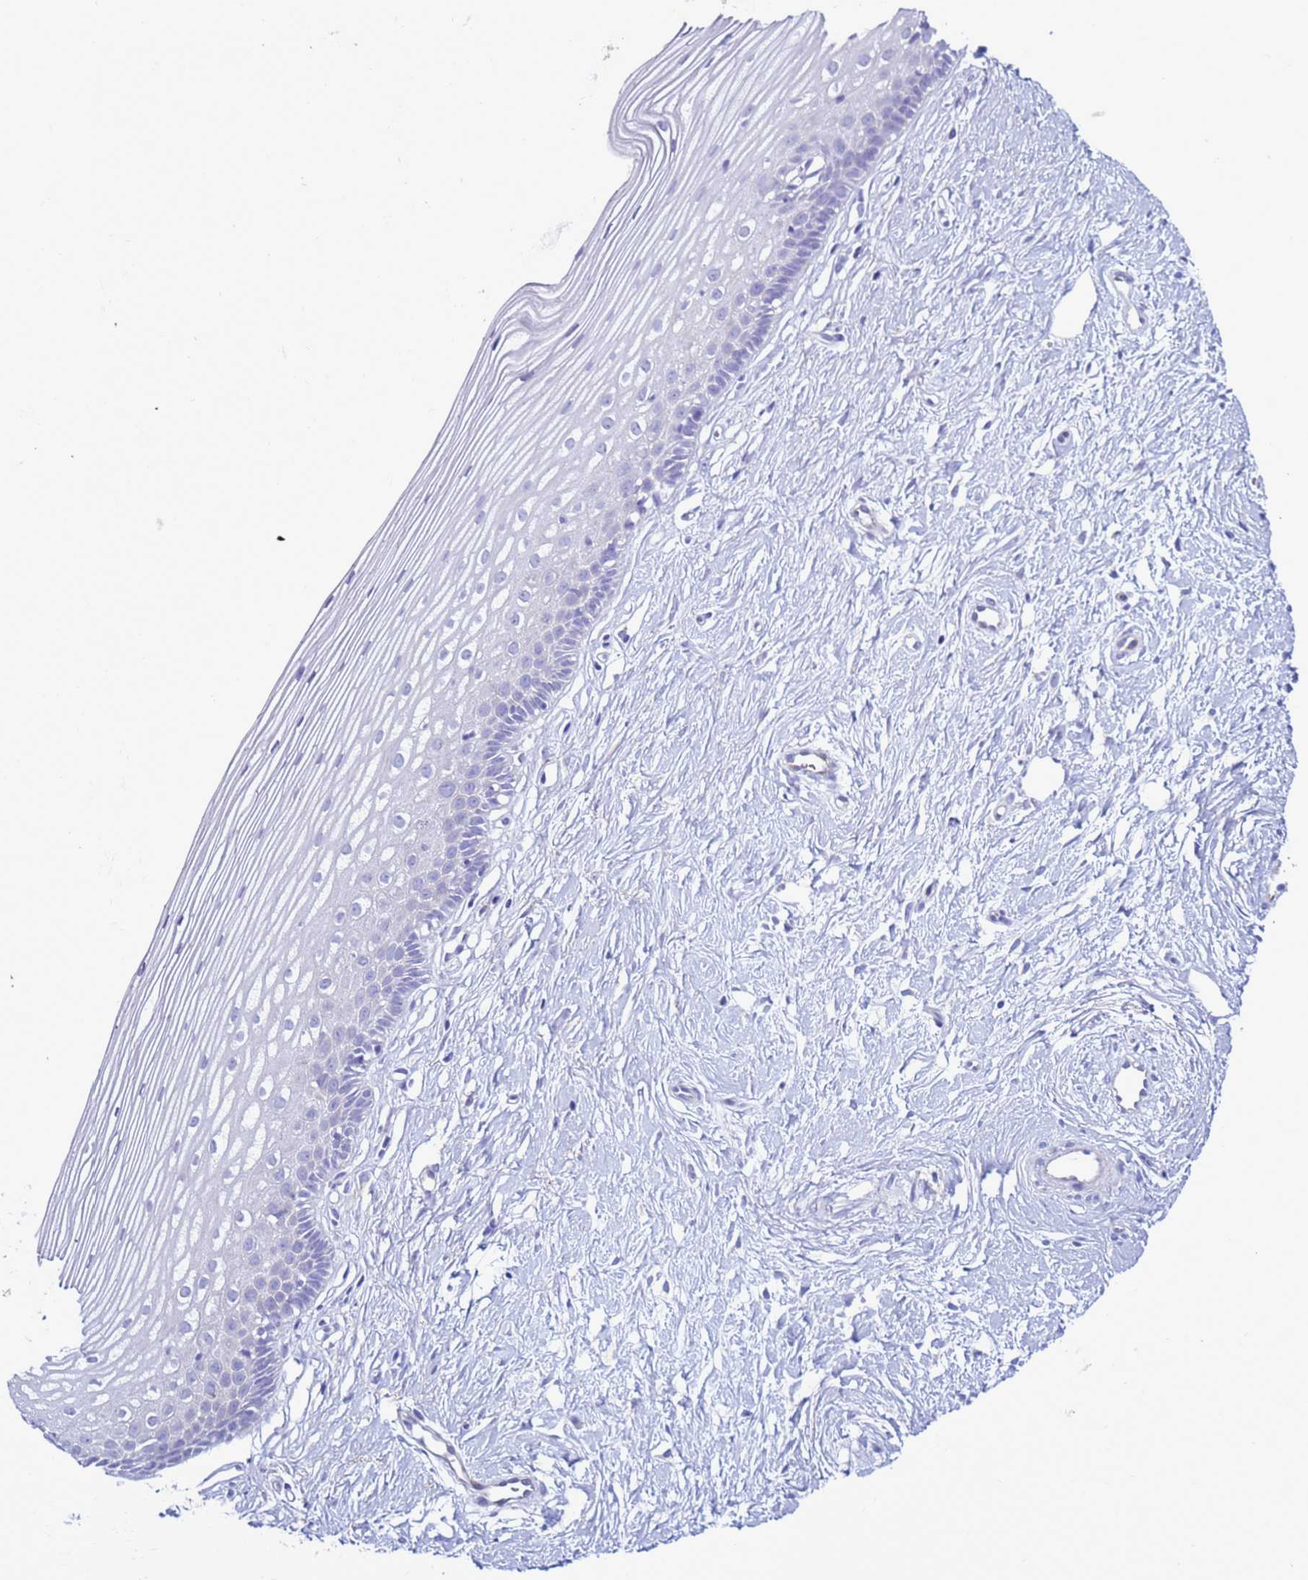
{"staining": {"intensity": "negative", "quantity": "none", "location": "none"}, "tissue": "cervix", "cell_type": "Glandular cells", "image_type": "normal", "snomed": [{"axis": "morphology", "description": "Normal tissue, NOS"}, {"axis": "topography", "description": "Cervix"}], "caption": "An image of human cervix is negative for staining in glandular cells. (DAB immunohistochemistry (IHC), high magnification).", "gene": "ABHD17B", "patient": {"sex": "female", "age": 40}}